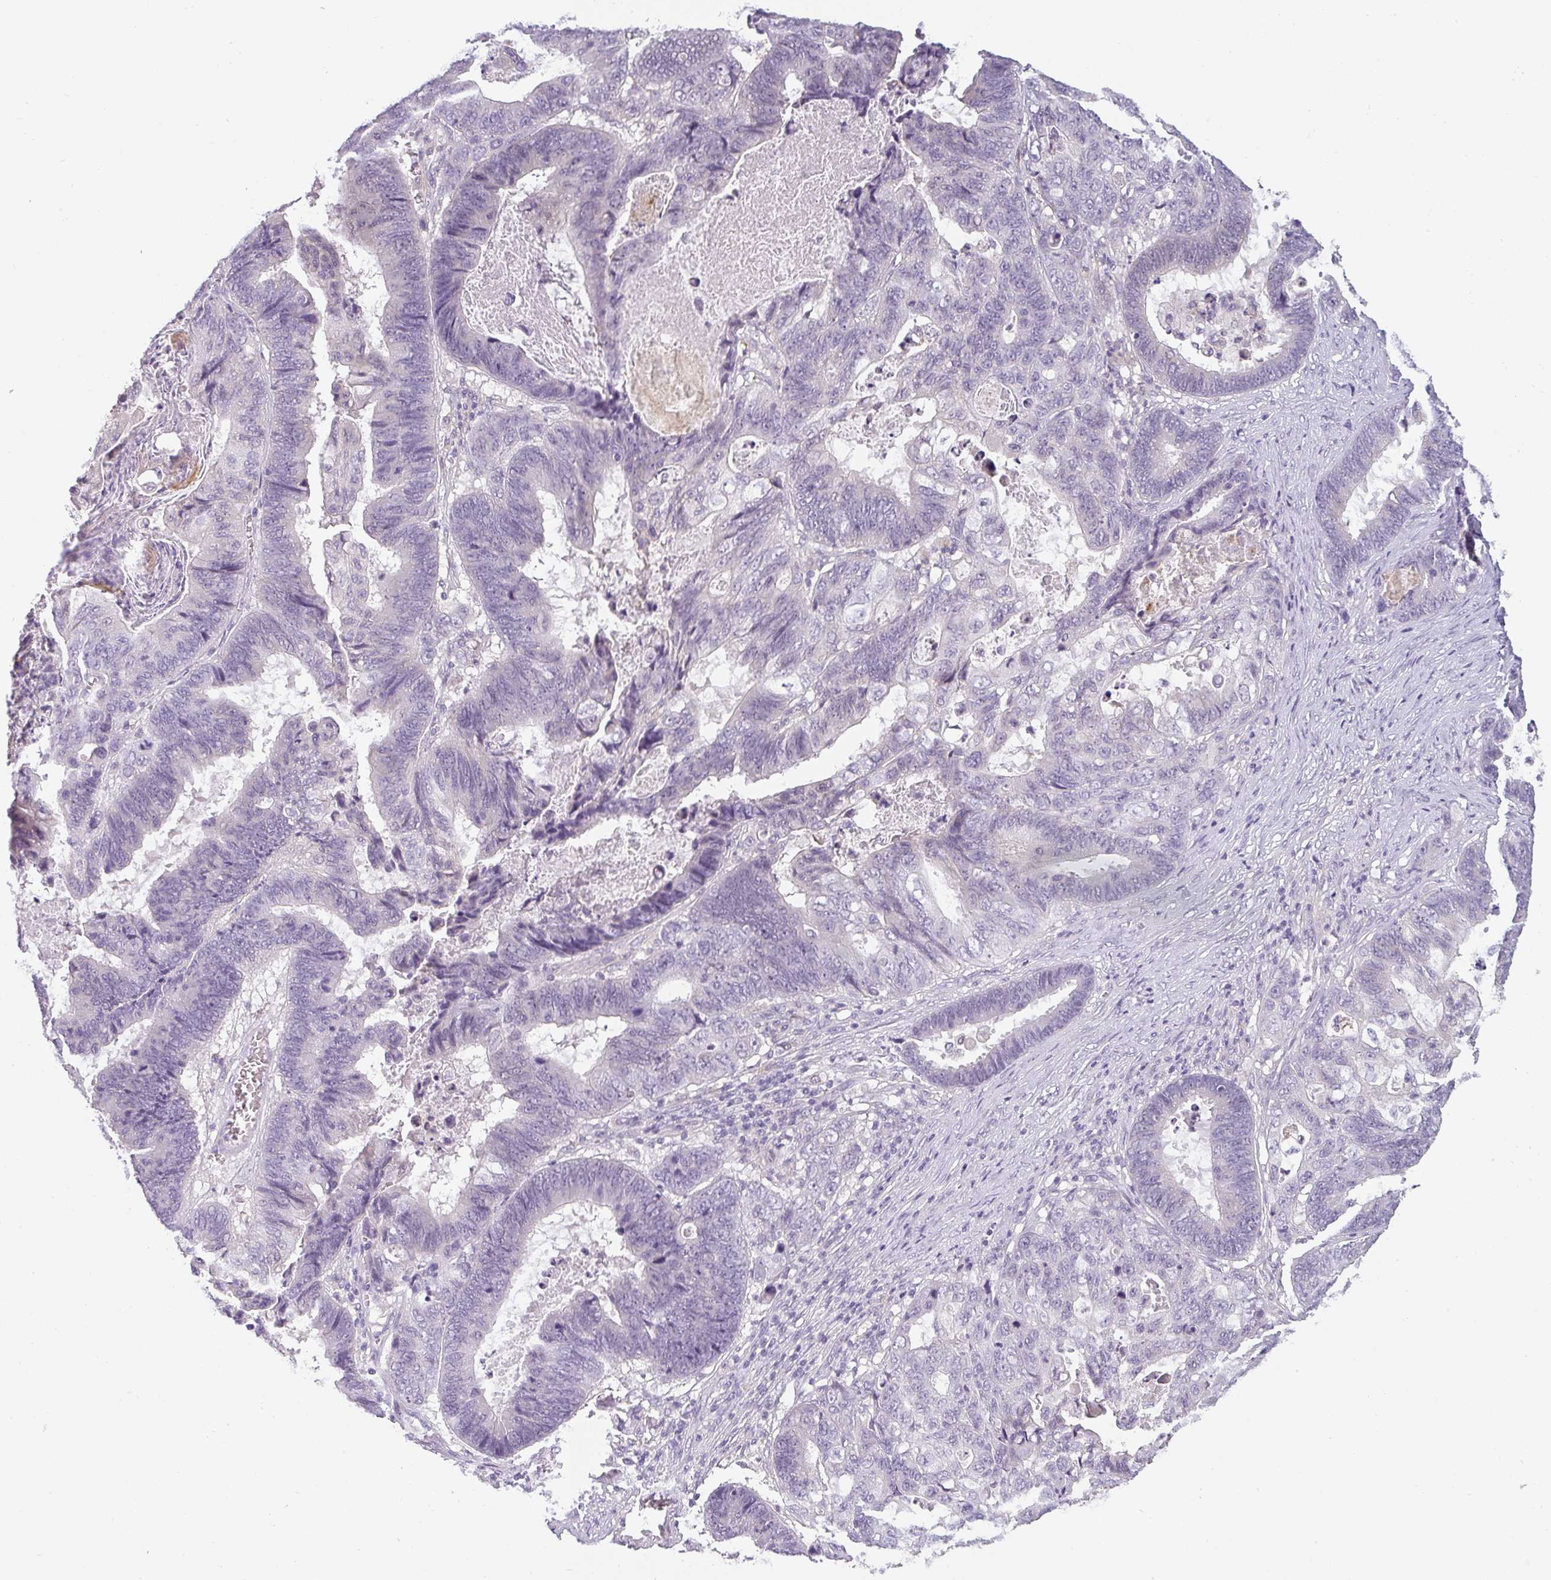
{"staining": {"intensity": "negative", "quantity": "none", "location": "none"}, "tissue": "lung cancer", "cell_type": "Tumor cells", "image_type": "cancer", "snomed": [{"axis": "morphology", "description": "Aneuploidy"}, {"axis": "morphology", "description": "Adenocarcinoma, NOS"}, {"axis": "morphology", "description": "Adenocarcinoma primary or metastatic"}, {"axis": "topography", "description": "Lung"}], "caption": "Tumor cells show no significant protein positivity in adenocarcinoma (lung). (DAB (3,3'-diaminobenzidine) immunohistochemistry, high magnification).", "gene": "C1QTNF8", "patient": {"sex": "female", "age": 75}}